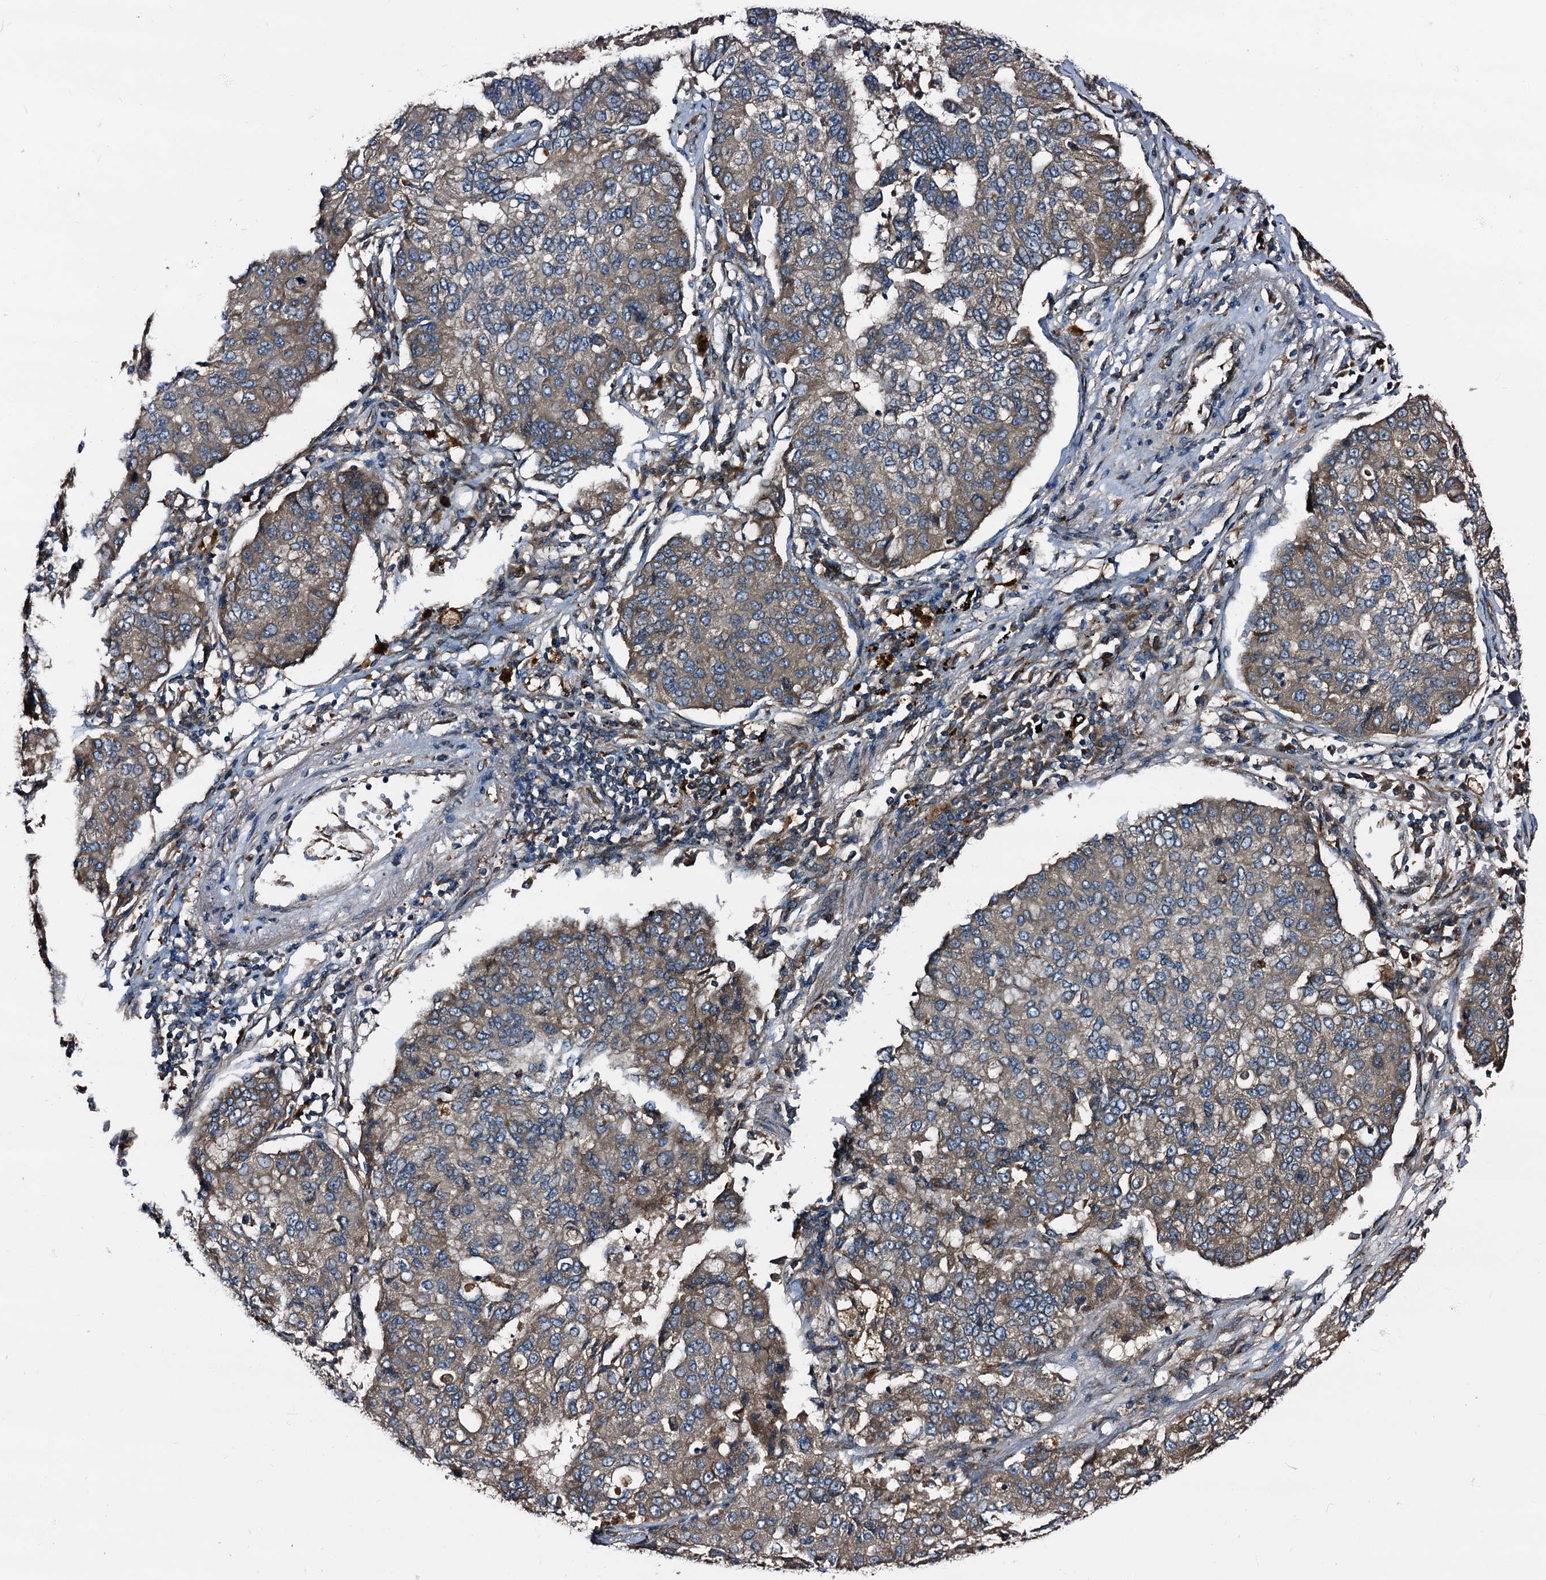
{"staining": {"intensity": "weak", "quantity": "25%-75%", "location": "cytoplasmic/membranous"}, "tissue": "lung cancer", "cell_type": "Tumor cells", "image_type": "cancer", "snomed": [{"axis": "morphology", "description": "Squamous cell carcinoma, NOS"}, {"axis": "topography", "description": "Lung"}], "caption": "About 25%-75% of tumor cells in human squamous cell carcinoma (lung) show weak cytoplasmic/membranous protein positivity as visualized by brown immunohistochemical staining.", "gene": "PEX5", "patient": {"sex": "male", "age": 74}}